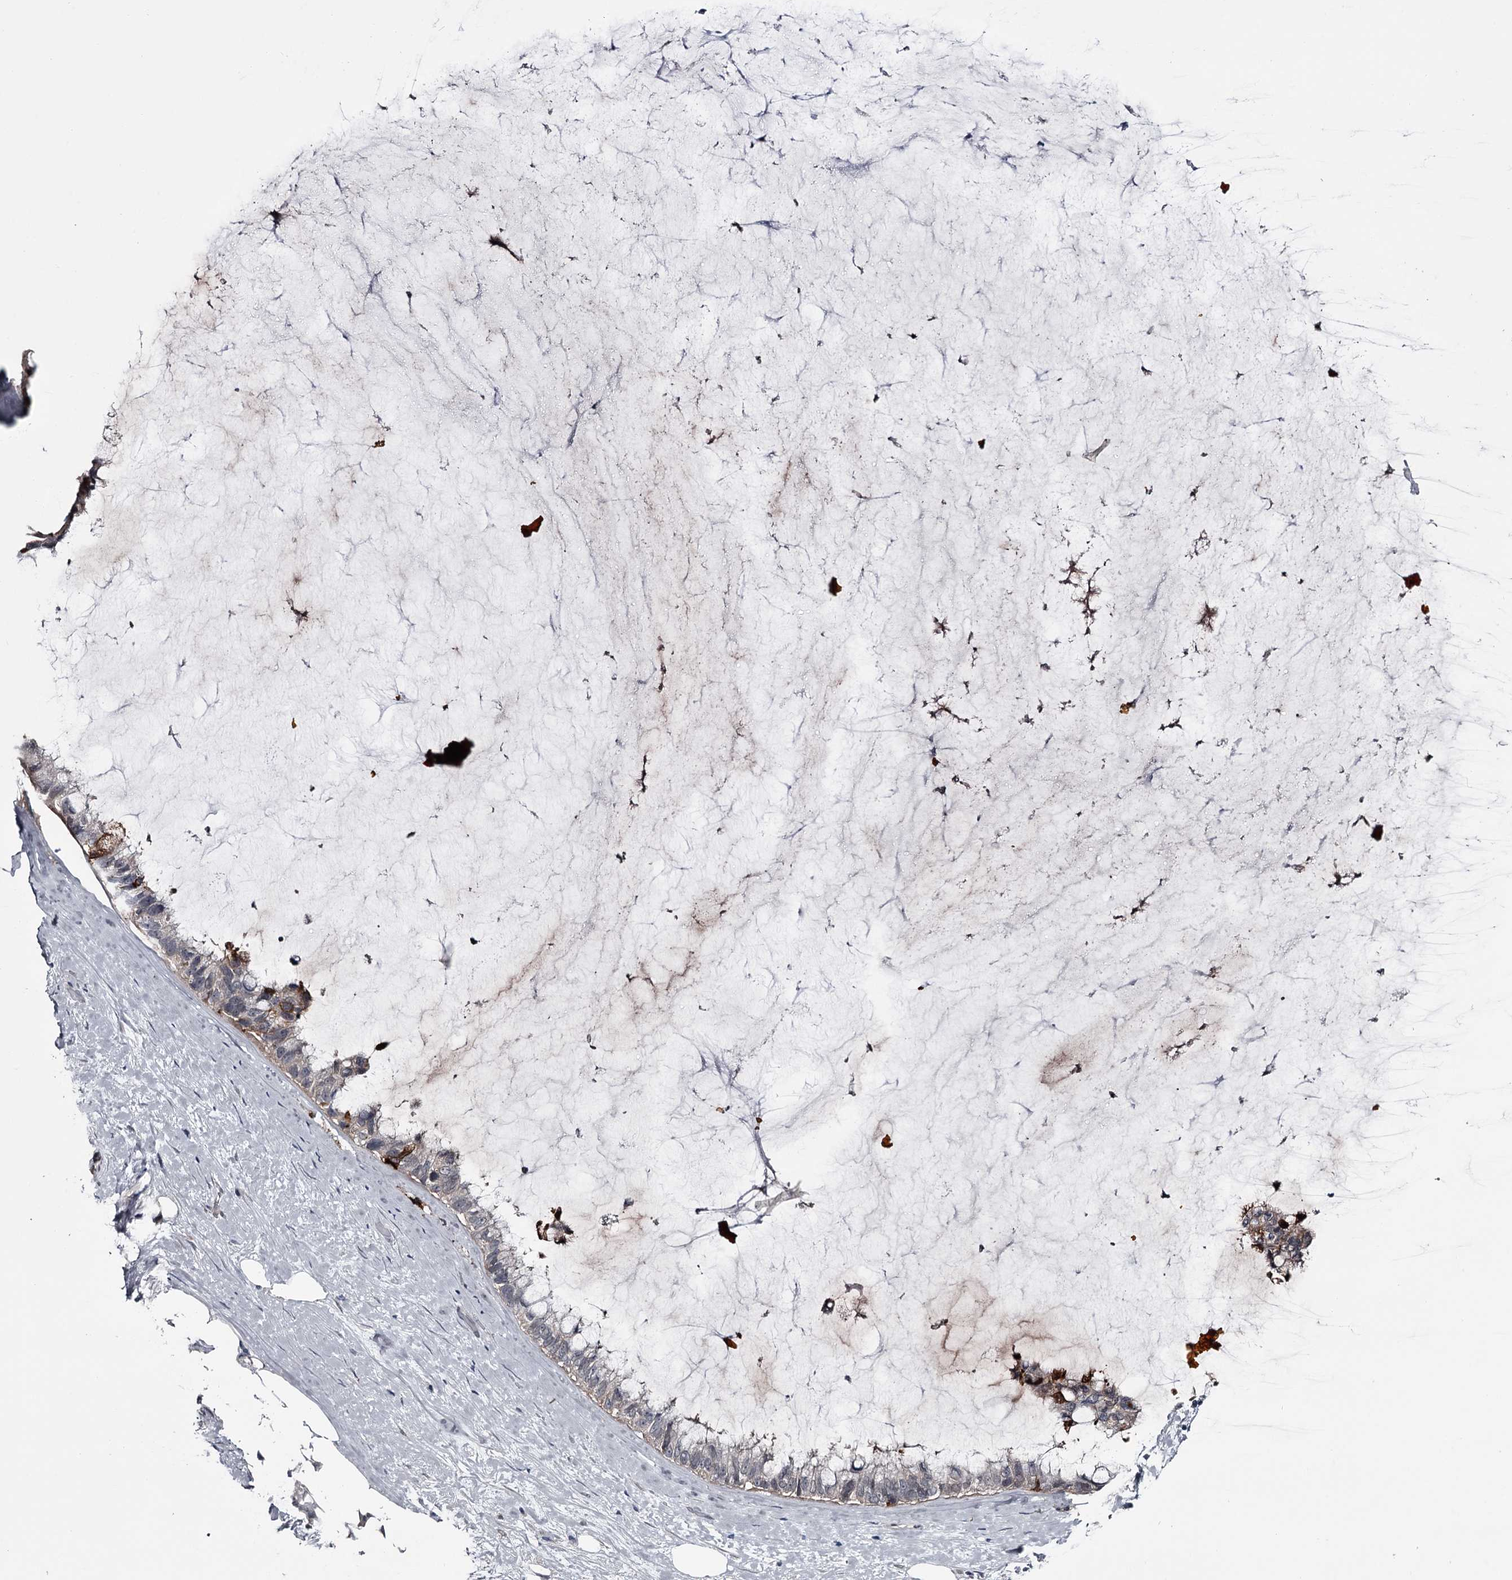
{"staining": {"intensity": "negative", "quantity": "none", "location": "none"}, "tissue": "ovarian cancer", "cell_type": "Tumor cells", "image_type": "cancer", "snomed": [{"axis": "morphology", "description": "Cystadenocarcinoma, mucinous, NOS"}, {"axis": "topography", "description": "Ovary"}], "caption": "High magnification brightfield microscopy of mucinous cystadenocarcinoma (ovarian) stained with DAB (3,3'-diaminobenzidine) (brown) and counterstained with hematoxylin (blue): tumor cells show no significant staining.", "gene": "DAO", "patient": {"sex": "female", "age": 39}}